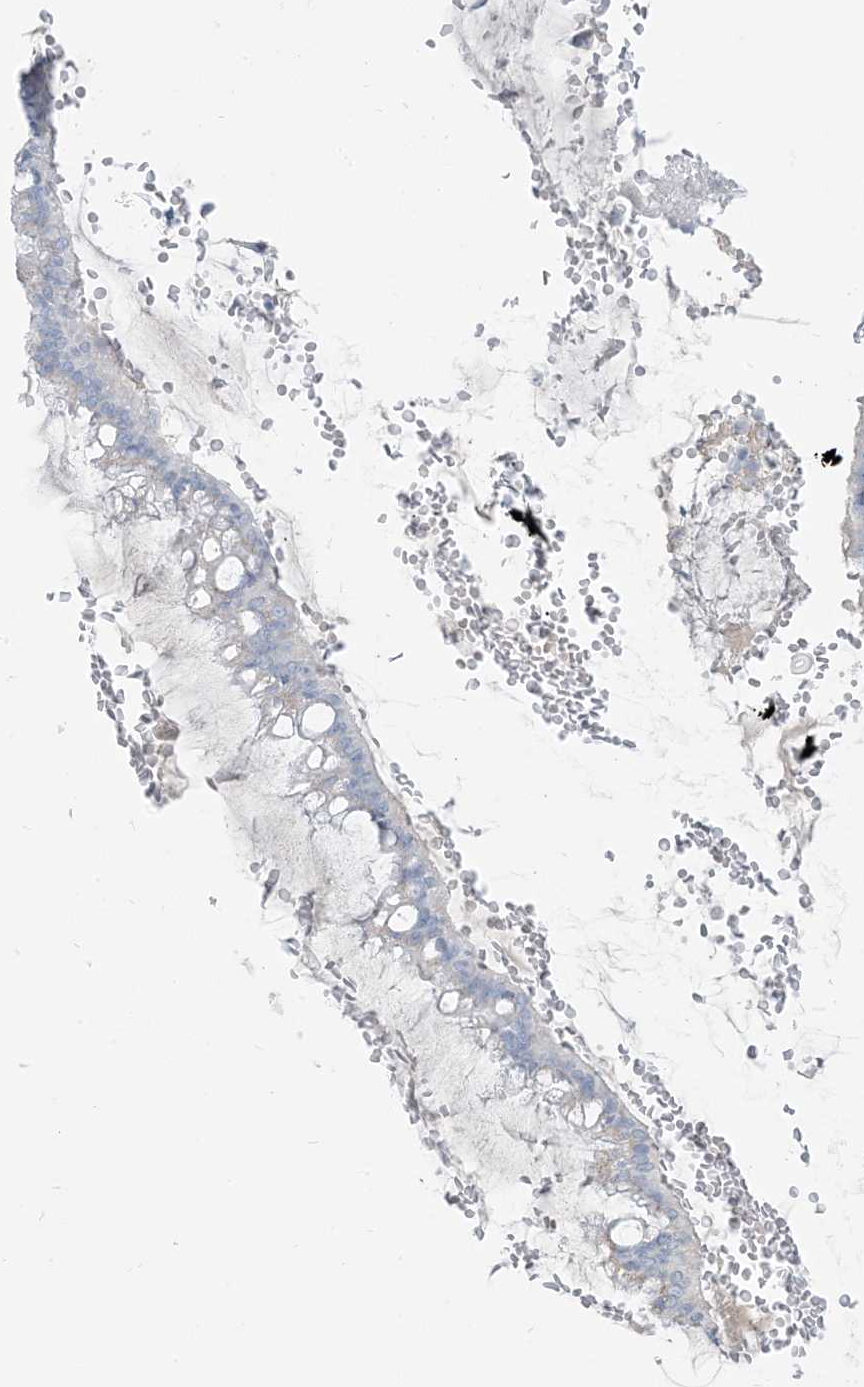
{"staining": {"intensity": "negative", "quantity": "none", "location": "none"}, "tissue": "ovarian cancer", "cell_type": "Tumor cells", "image_type": "cancer", "snomed": [{"axis": "morphology", "description": "Cystadenocarcinoma, mucinous, NOS"}, {"axis": "topography", "description": "Ovary"}], "caption": "Immunohistochemical staining of ovarian cancer displays no significant staining in tumor cells. (Brightfield microscopy of DAB (3,3'-diaminobenzidine) IHC at high magnification).", "gene": "SCML1", "patient": {"sex": "female", "age": 73}}